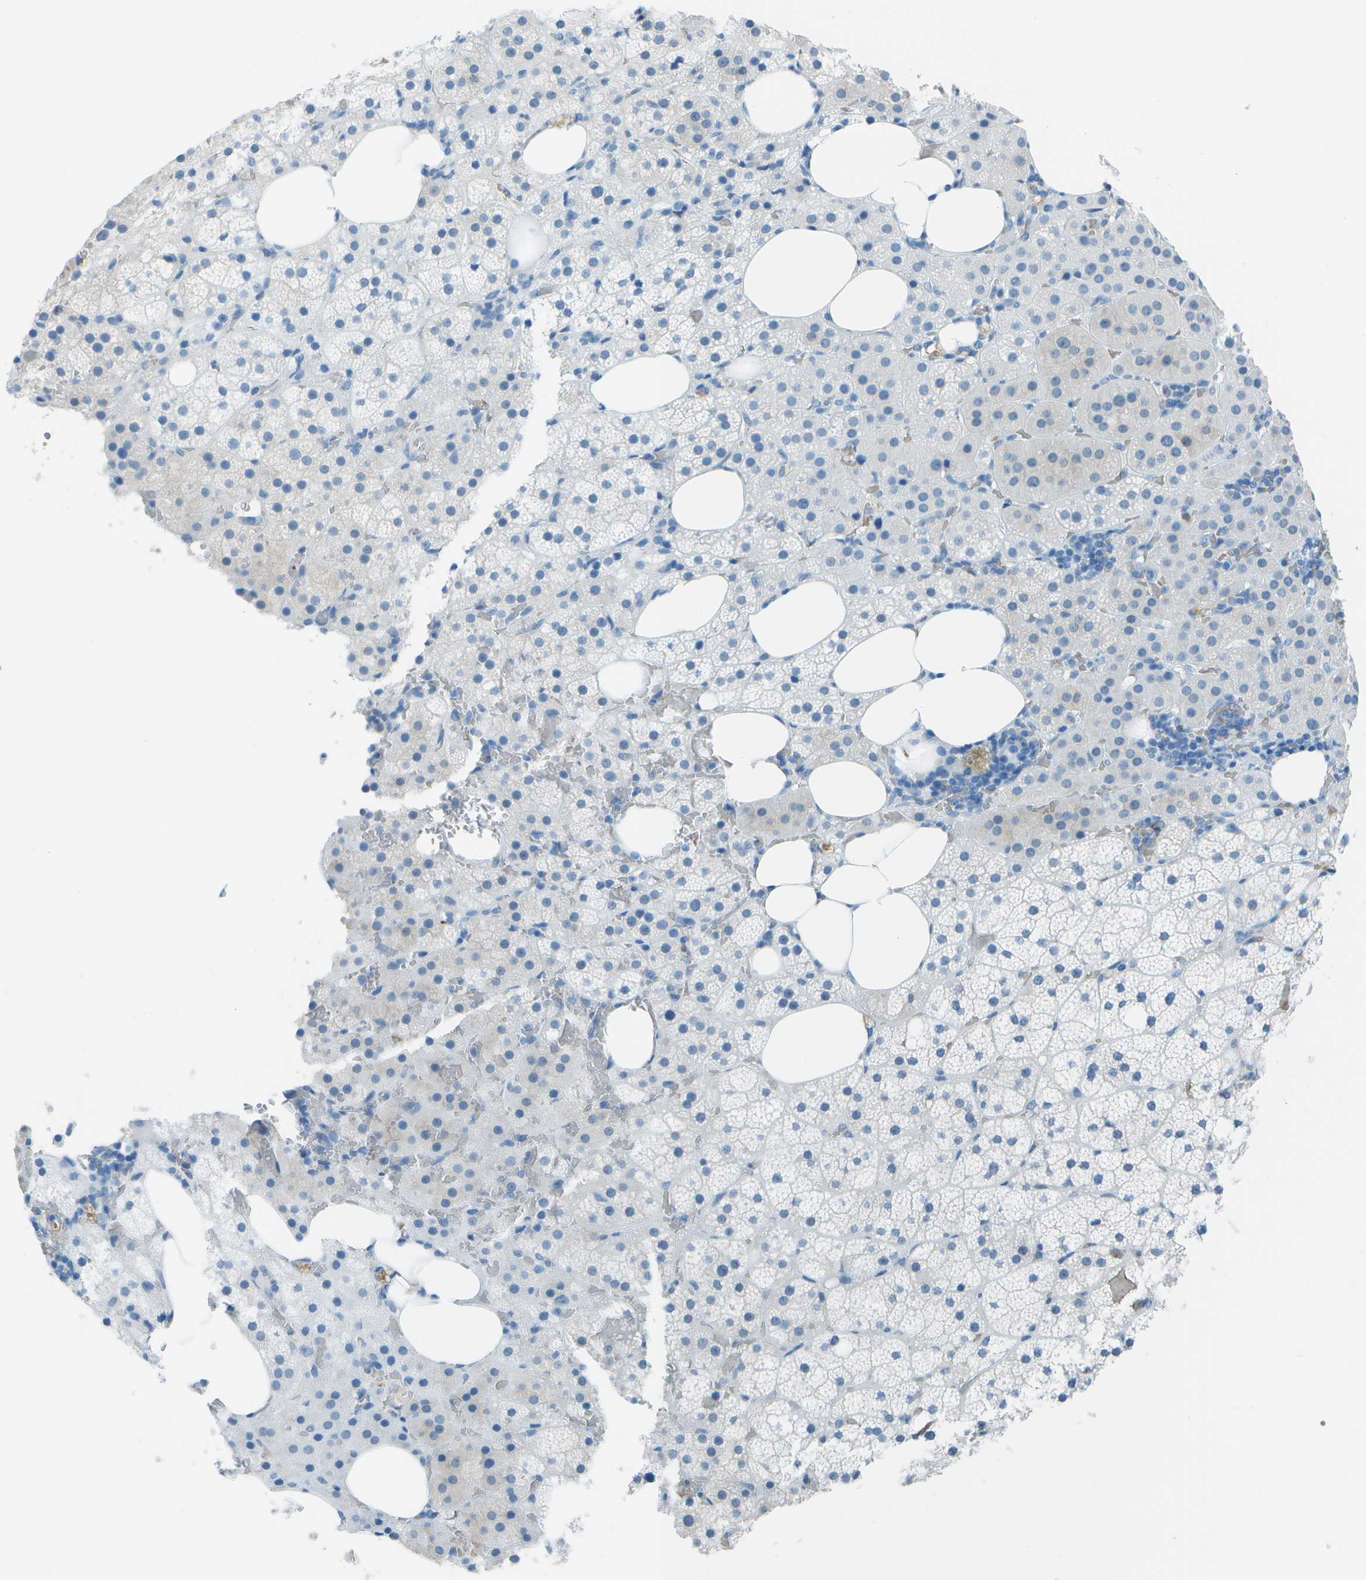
{"staining": {"intensity": "negative", "quantity": "none", "location": "none"}, "tissue": "adrenal gland", "cell_type": "Glandular cells", "image_type": "normal", "snomed": [{"axis": "morphology", "description": "Normal tissue, NOS"}, {"axis": "topography", "description": "Adrenal gland"}], "caption": "A high-resolution photomicrograph shows IHC staining of unremarkable adrenal gland, which shows no significant staining in glandular cells. (DAB immunohistochemistry (IHC) visualized using brightfield microscopy, high magnification).", "gene": "ASL", "patient": {"sex": "female", "age": 59}}